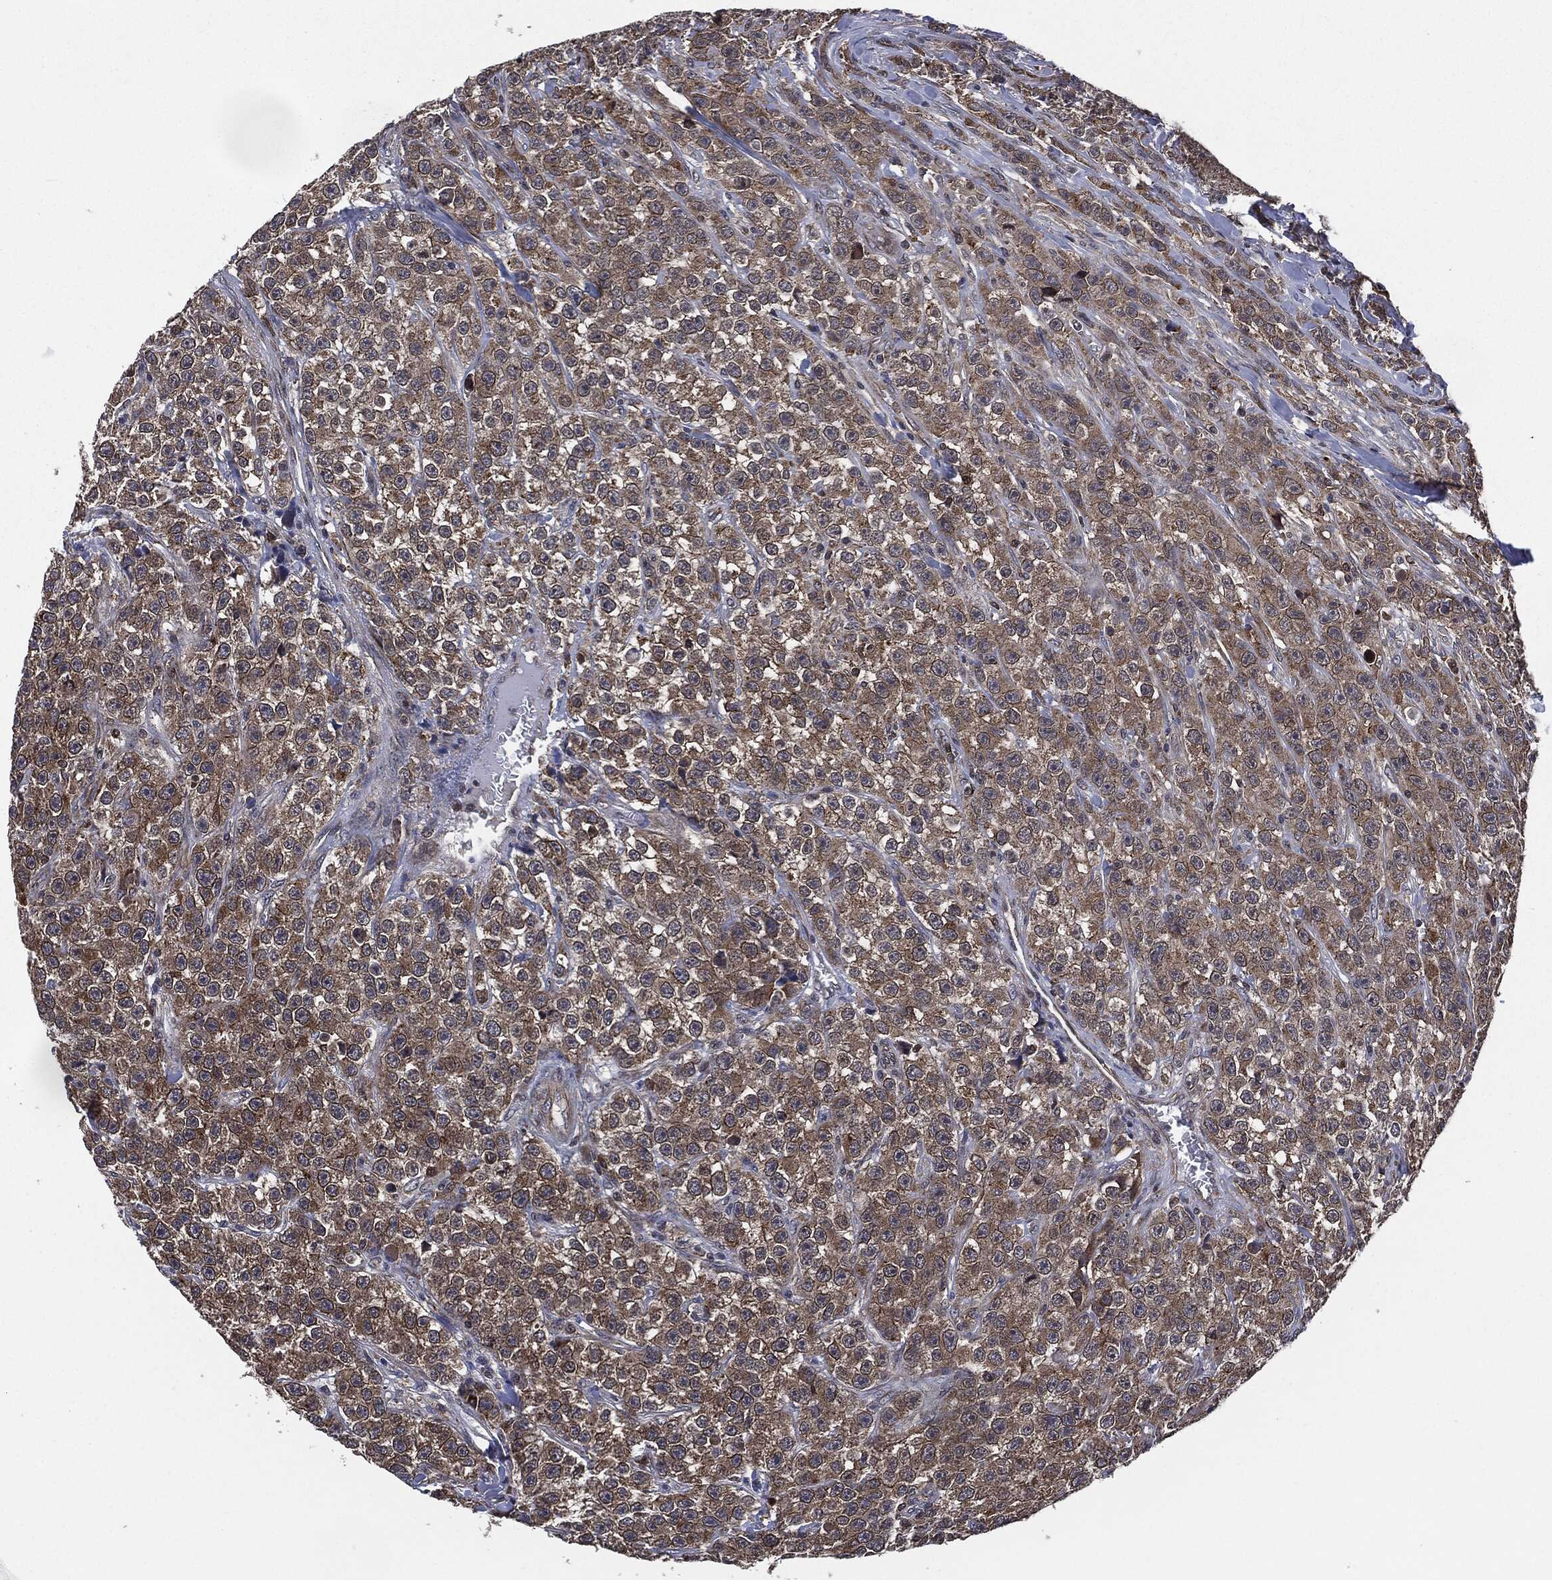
{"staining": {"intensity": "moderate", "quantity": ">75%", "location": "cytoplasmic/membranous"}, "tissue": "testis cancer", "cell_type": "Tumor cells", "image_type": "cancer", "snomed": [{"axis": "morphology", "description": "Seminoma, NOS"}, {"axis": "topography", "description": "Testis"}], "caption": "Testis cancer stained with a protein marker reveals moderate staining in tumor cells.", "gene": "UBR1", "patient": {"sex": "male", "age": 59}}